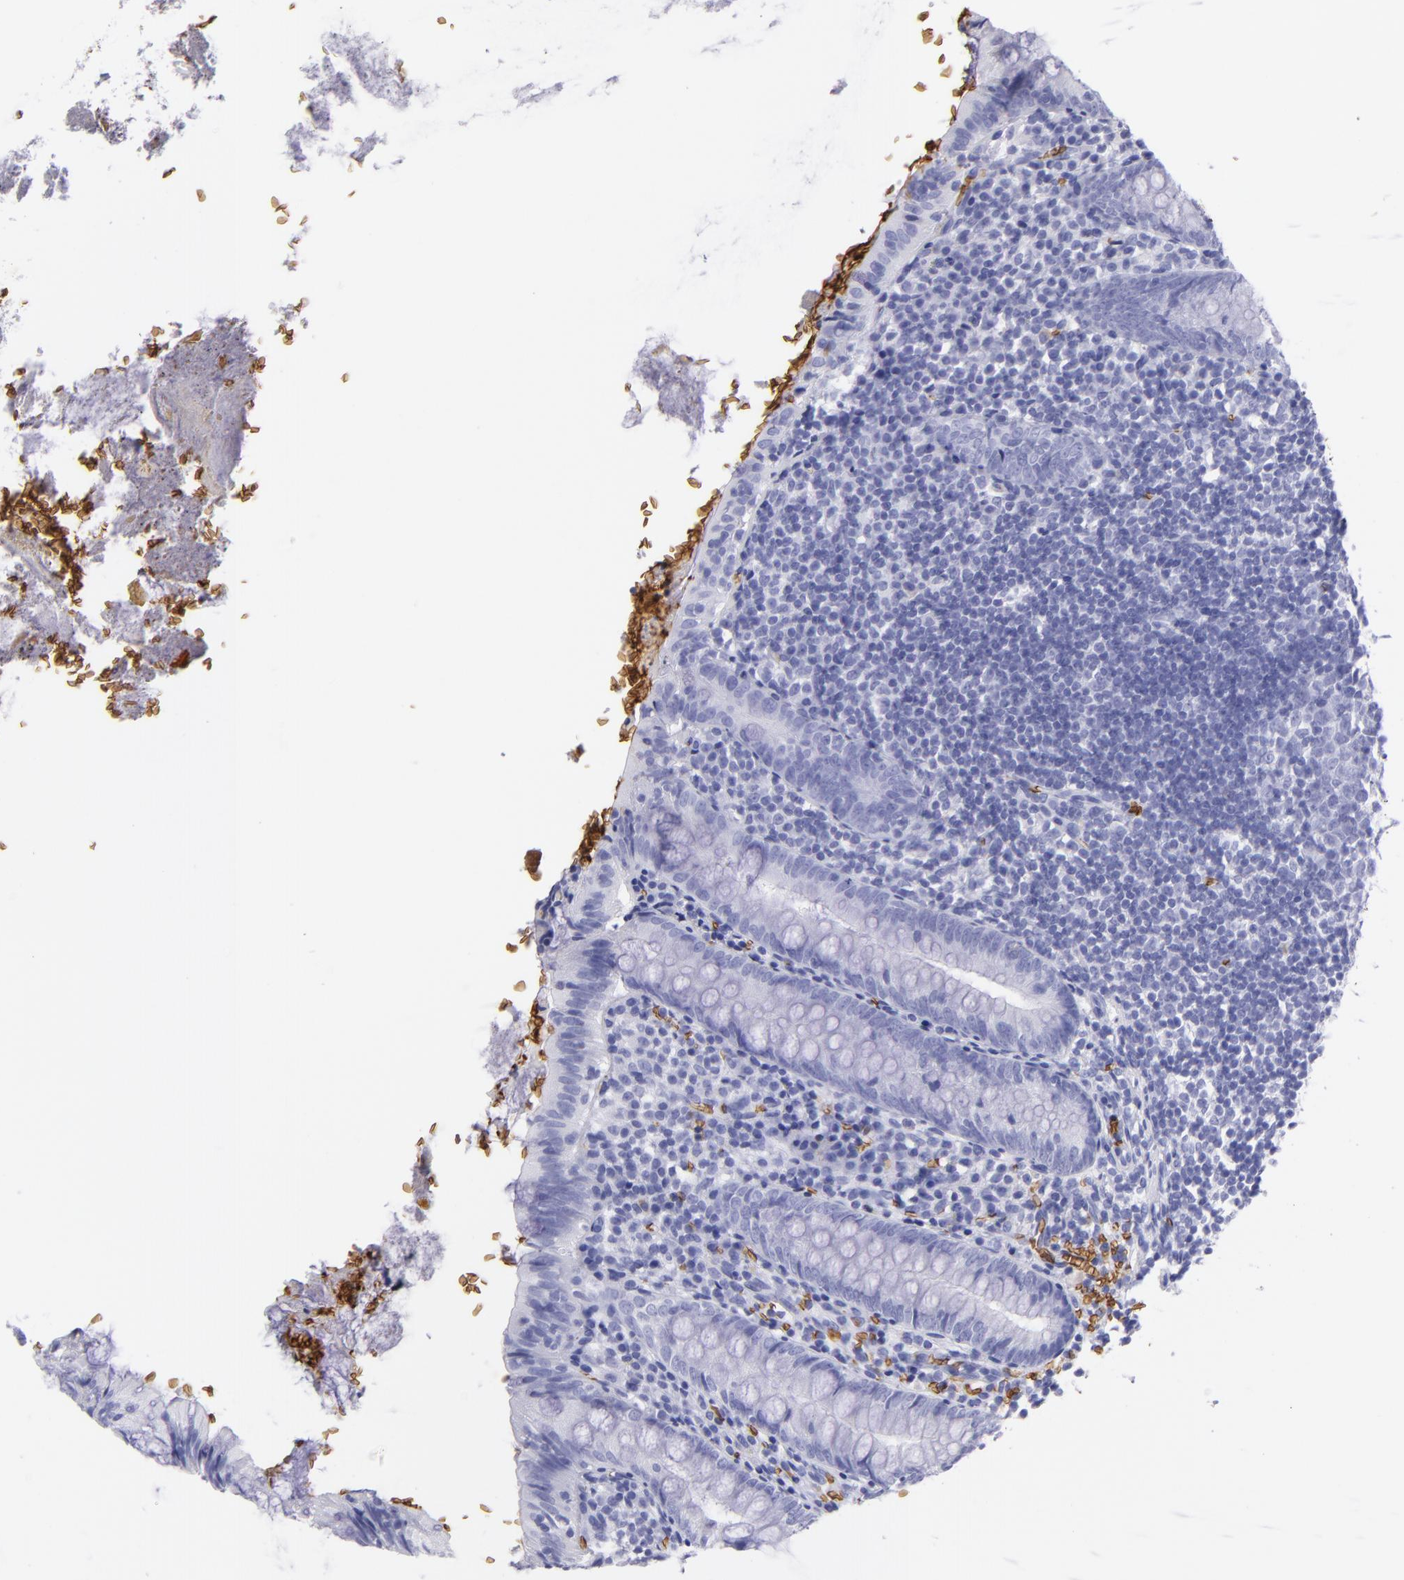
{"staining": {"intensity": "negative", "quantity": "none", "location": "none"}, "tissue": "appendix", "cell_type": "Glandular cells", "image_type": "normal", "snomed": [{"axis": "morphology", "description": "Normal tissue, NOS"}, {"axis": "topography", "description": "Appendix"}], "caption": "High power microscopy histopathology image of an IHC histopathology image of normal appendix, revealing no significant staining in glandular cells.", "gene": "GYPA", "patient": {"sex": "female", "age": 10}}